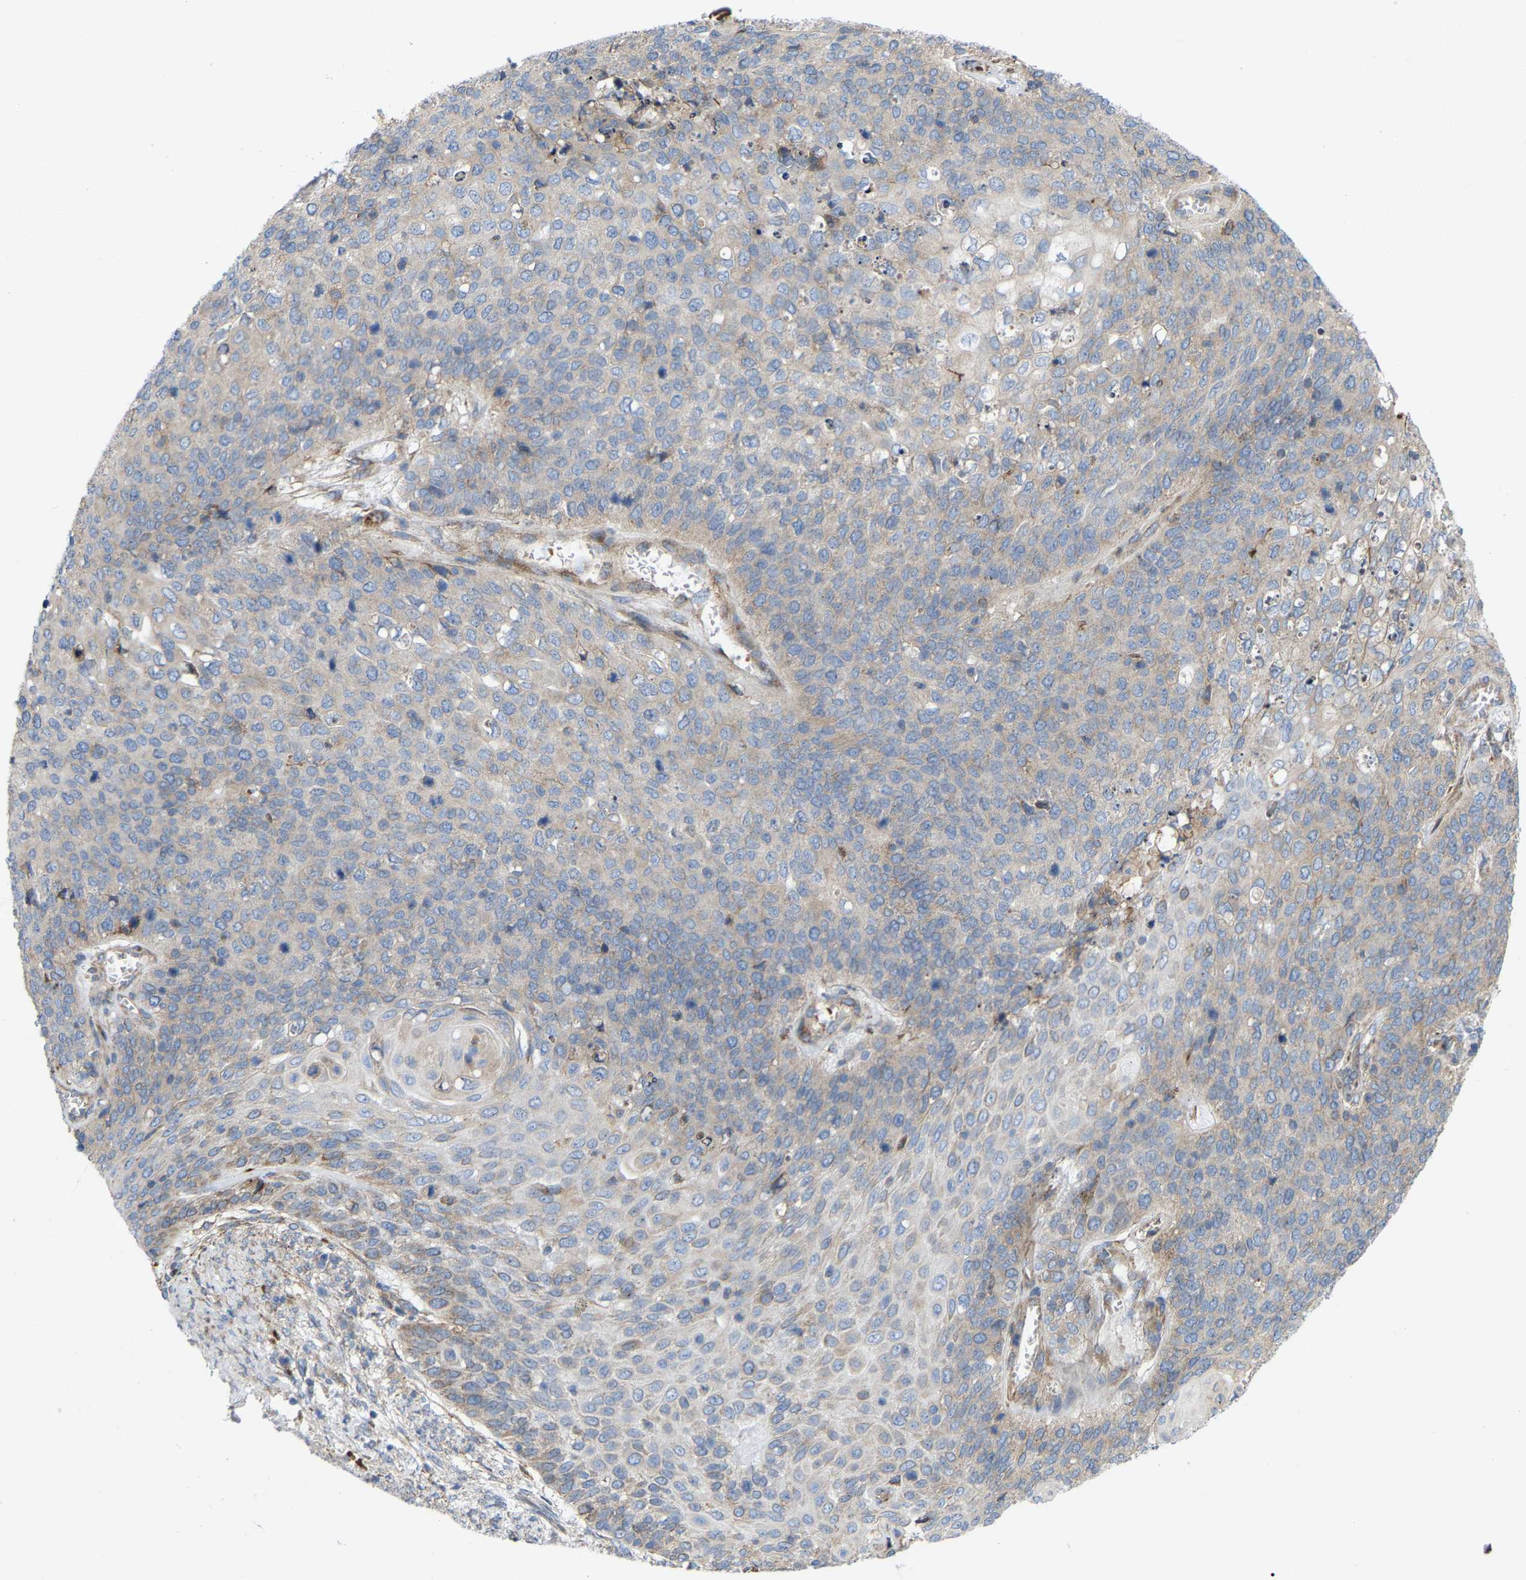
{"staining": {"intensity": "negative", "quantity": "none", "location": "none"}, "tissue": "cervical cancer", "cell_type": "Tumor cells", "image_type": "cancer", "snomed": [{"axis": "morphology", "description": "Squamous cell carcinoma, NOS"}, {"axis": "topography", "description": "Cervix"}], "caption": "DAB (3,3'-diaminobenzidine) immunohistochemical staining of squamous cell carcinoma (cervical) shows no significant staining in tumor cells.", "gene": "TOR1B", "patient": {"sex": "female", "age": 39}}